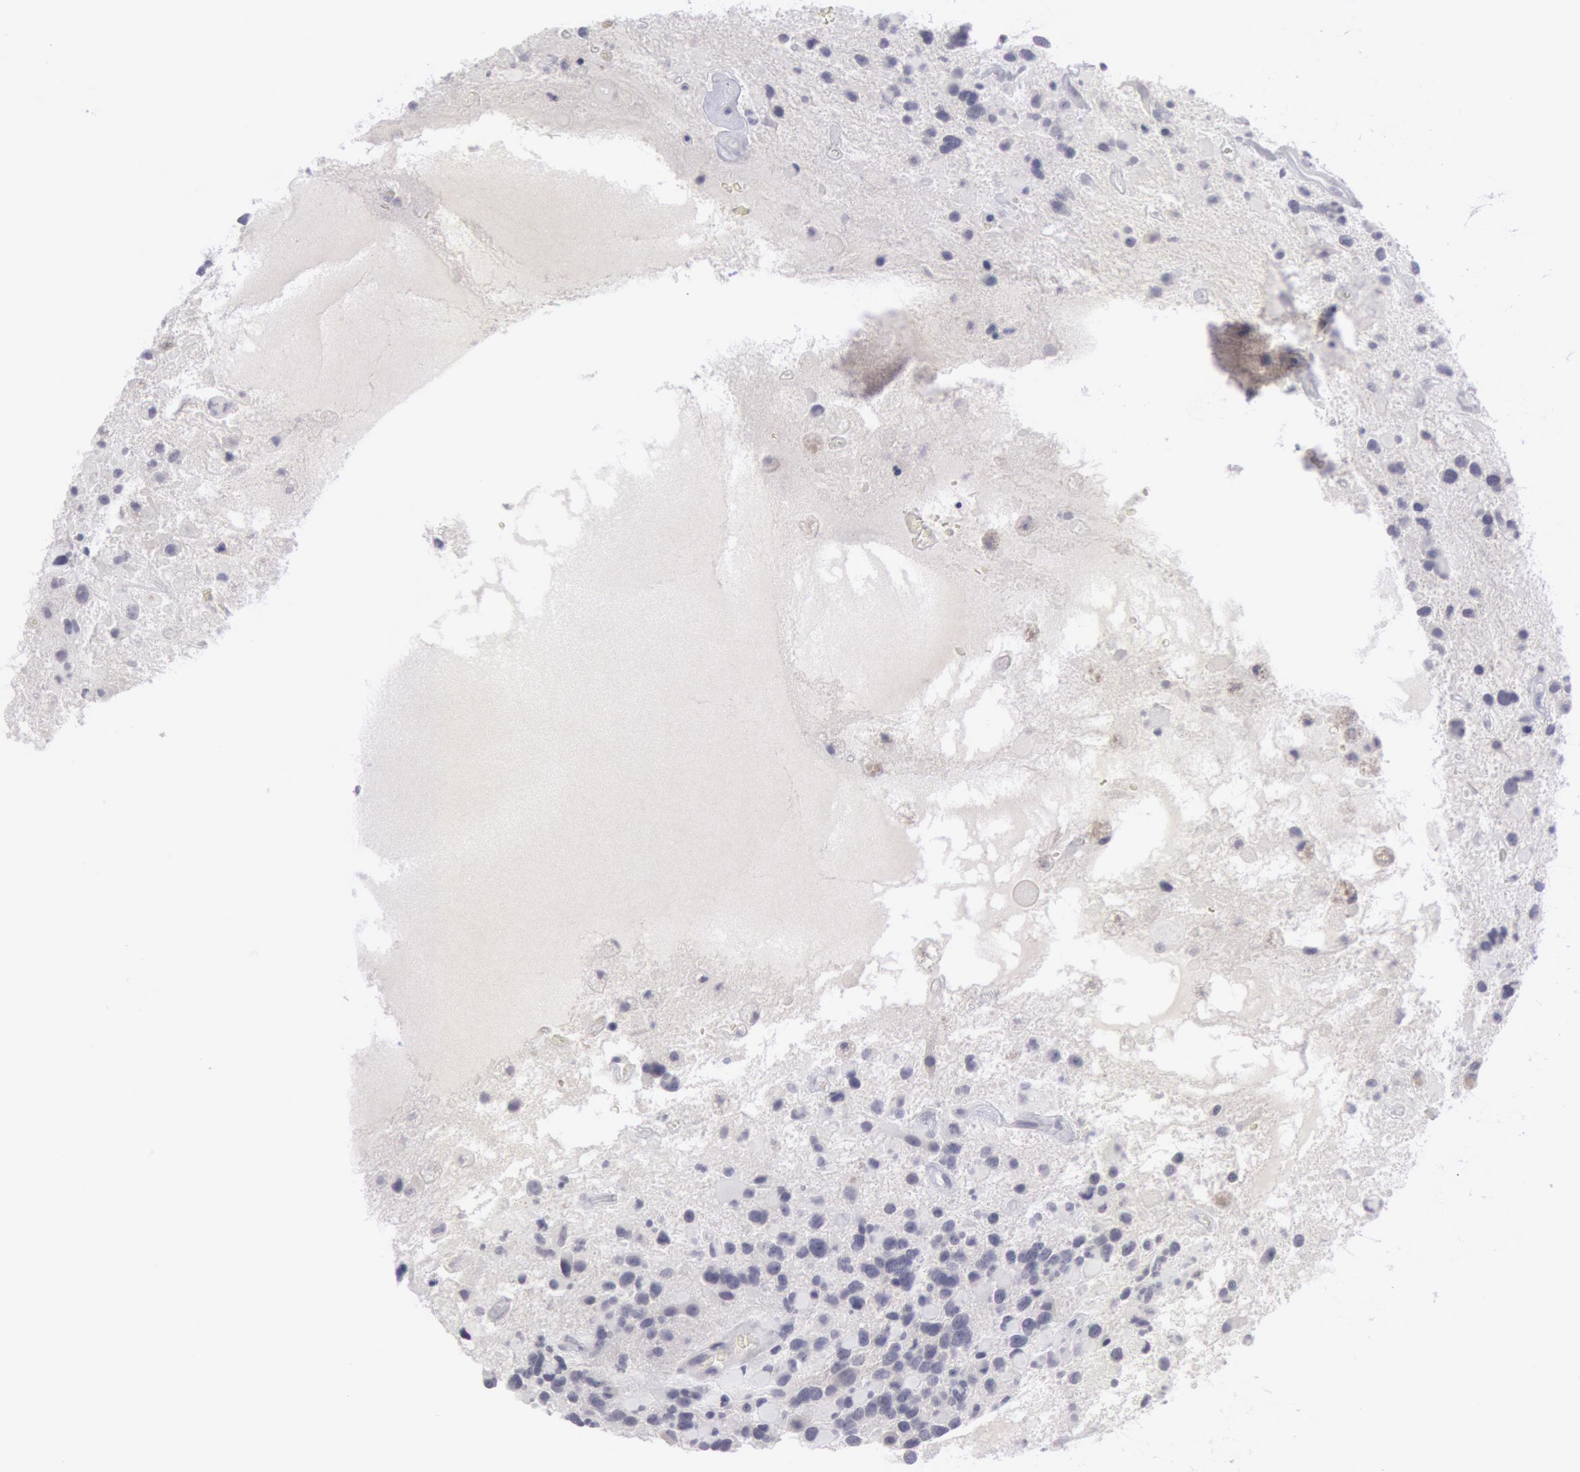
{"staining": {"intensity": "negative", "quantity": "none", "location": "none"}, "tissue": "glioma", "cell_type": "Tumor cells", "image_type": "cancer", "snomed": [{"axis": "morphology", "description": "Glioma, malignant, High grade"}, {"axis": "topography", "description": "Brain"}], "caption": "Immunohistochemistry (IHC) photomicrograph of high-grade glioma (malignant) stained for a protein (brown), which demonstrates no positivity in tumor cells.", "gene": "KRT16", "patient": {"sex": "female", "age": 37}}